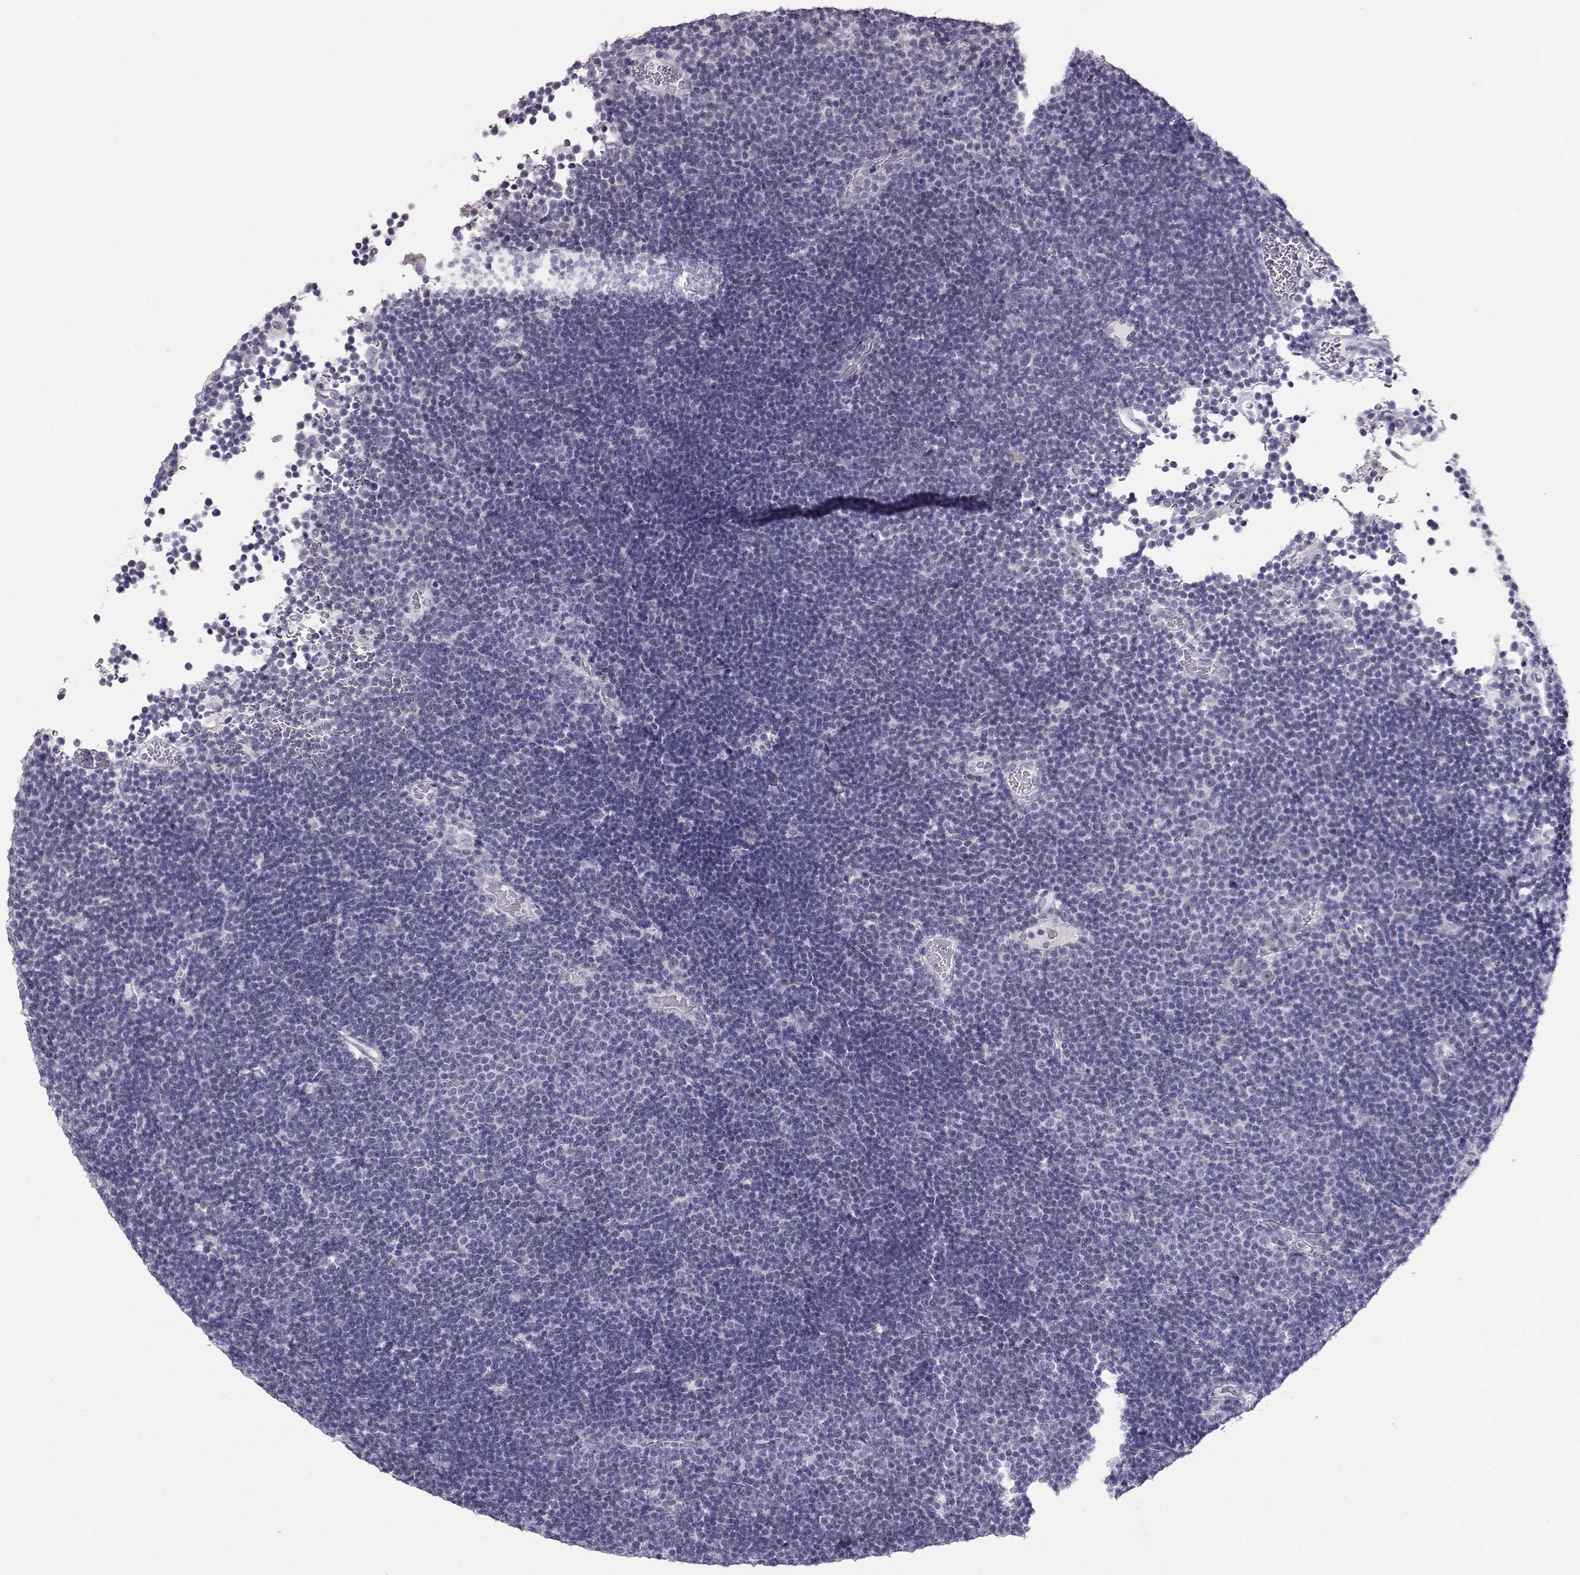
{"staining": {"intensity": "negative", "quantity": "none", "location": "none"}, "tissue": "lymphoma", "cell_type": "Tumor cells", "image_type": "cancer", "snomed": [{"axis": "morphology", "description": "Malignant lymphoma, non-Hodgkin's type, Low grade"}, {"axis": "topography", "description": "Brain"}], "caption": "Protein analysis of malignant lymphoma, non-Hodgkin's type (low-grade) shows no significant expression in tumor cells. (DAB IHC, high magnification).", "gene": "LAMB3", "patient": {"sex": "female", "age": 66}}